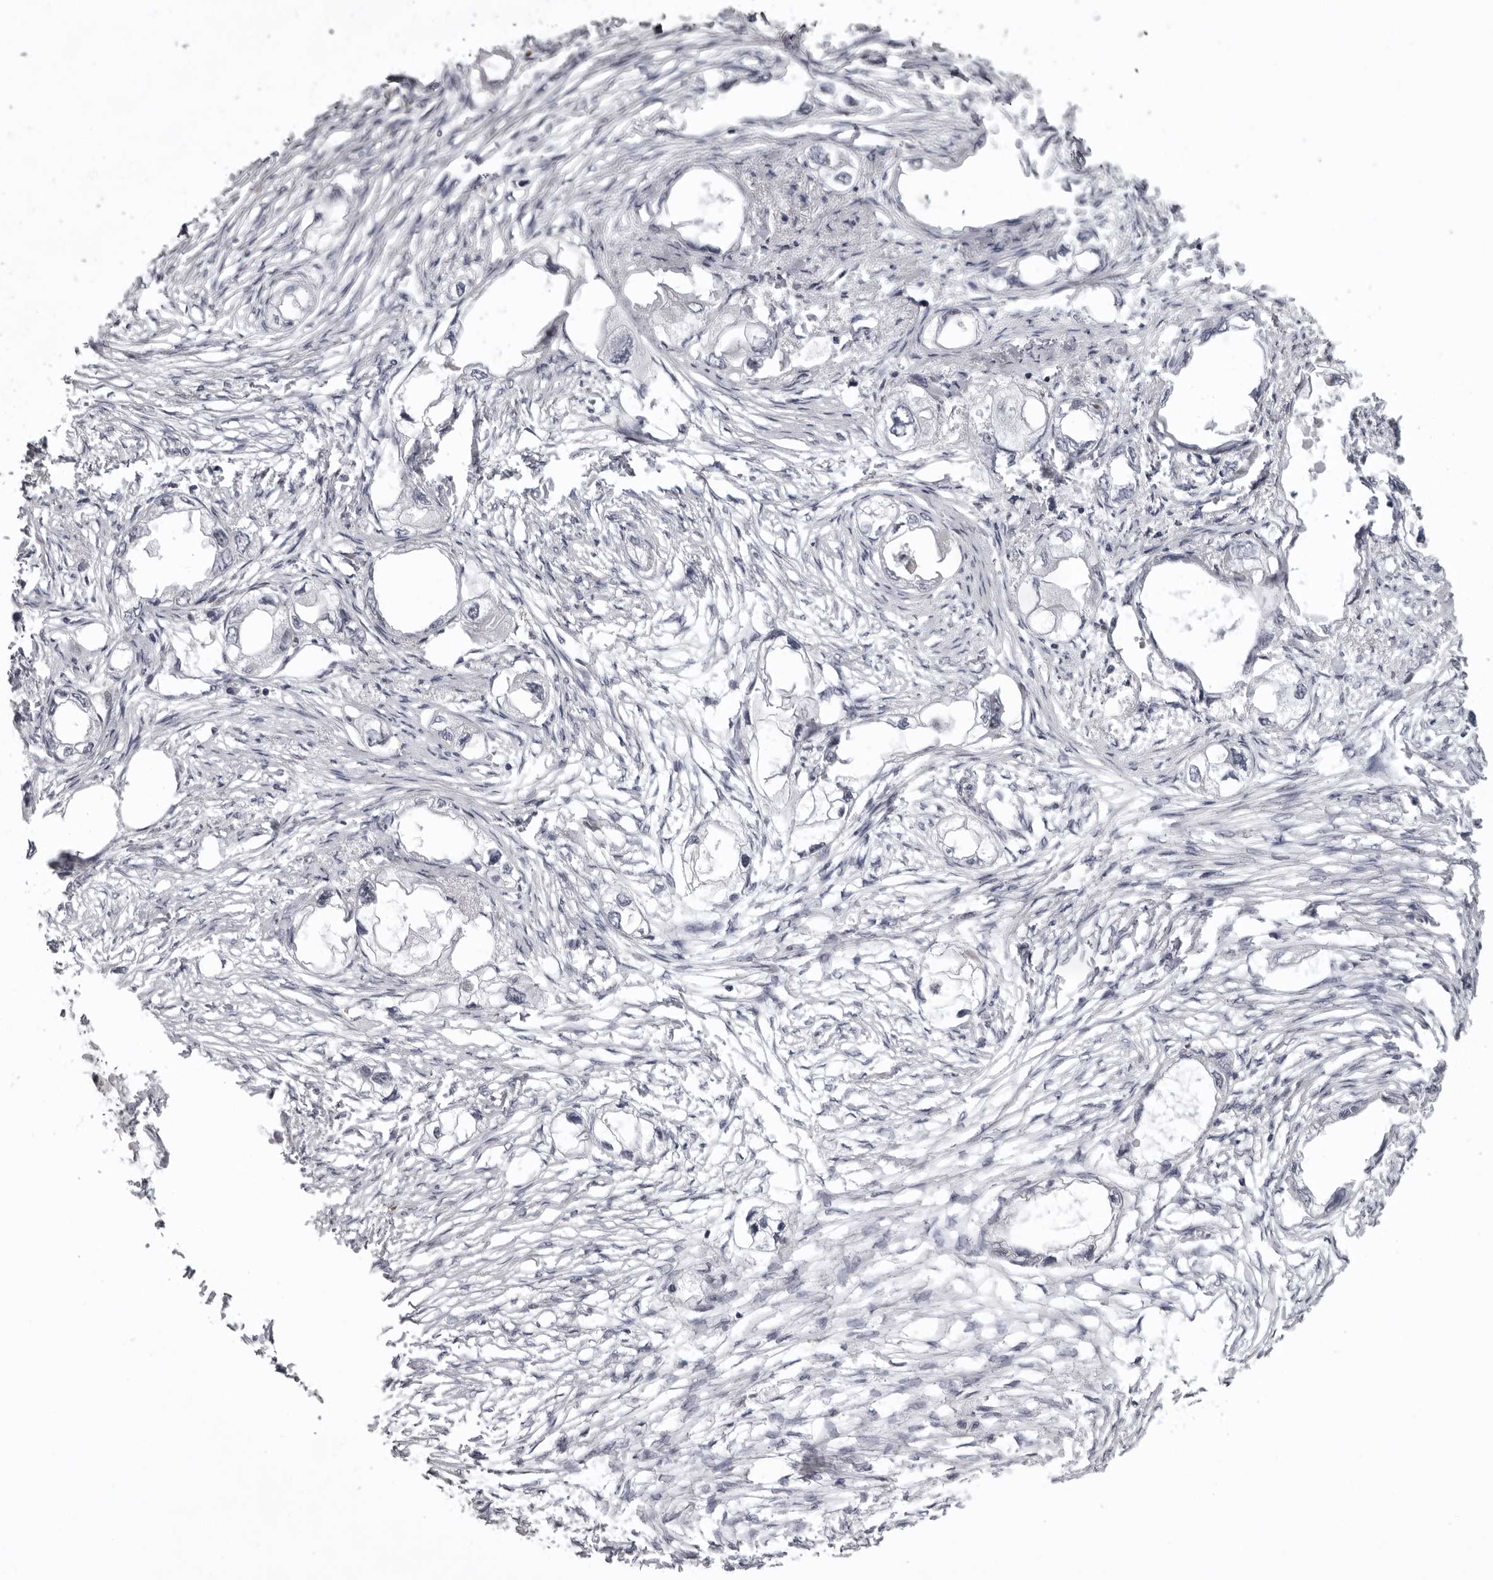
{"staining": {"intensity": "negative", "quantity": "none", "location": "none"}, "tissue": "endometrial cancer", "cell_type": "Tumor cells", "image_type": "cancer", "snomed": [{"axis": "morphology", "description": "Adenocarcinoma, NOS"}, {"axis": "morphology", "description": "Adenocarcinoma, metastatic, NOS"}, {"axis": "topography", "description": "Adipose tissue"}, {"axis": "topography", "description": "Endometrium"}], "caption": "Immunohistochemistry of human endometrial metastatic adenocarcinoma shows no staining in tumor cells. (DAB immunohistochemistry (IHC) visualized using brightfield microscopy, high magnification).", "gene": "HELZ", "patient": {"sex": "female", "age": 67}}